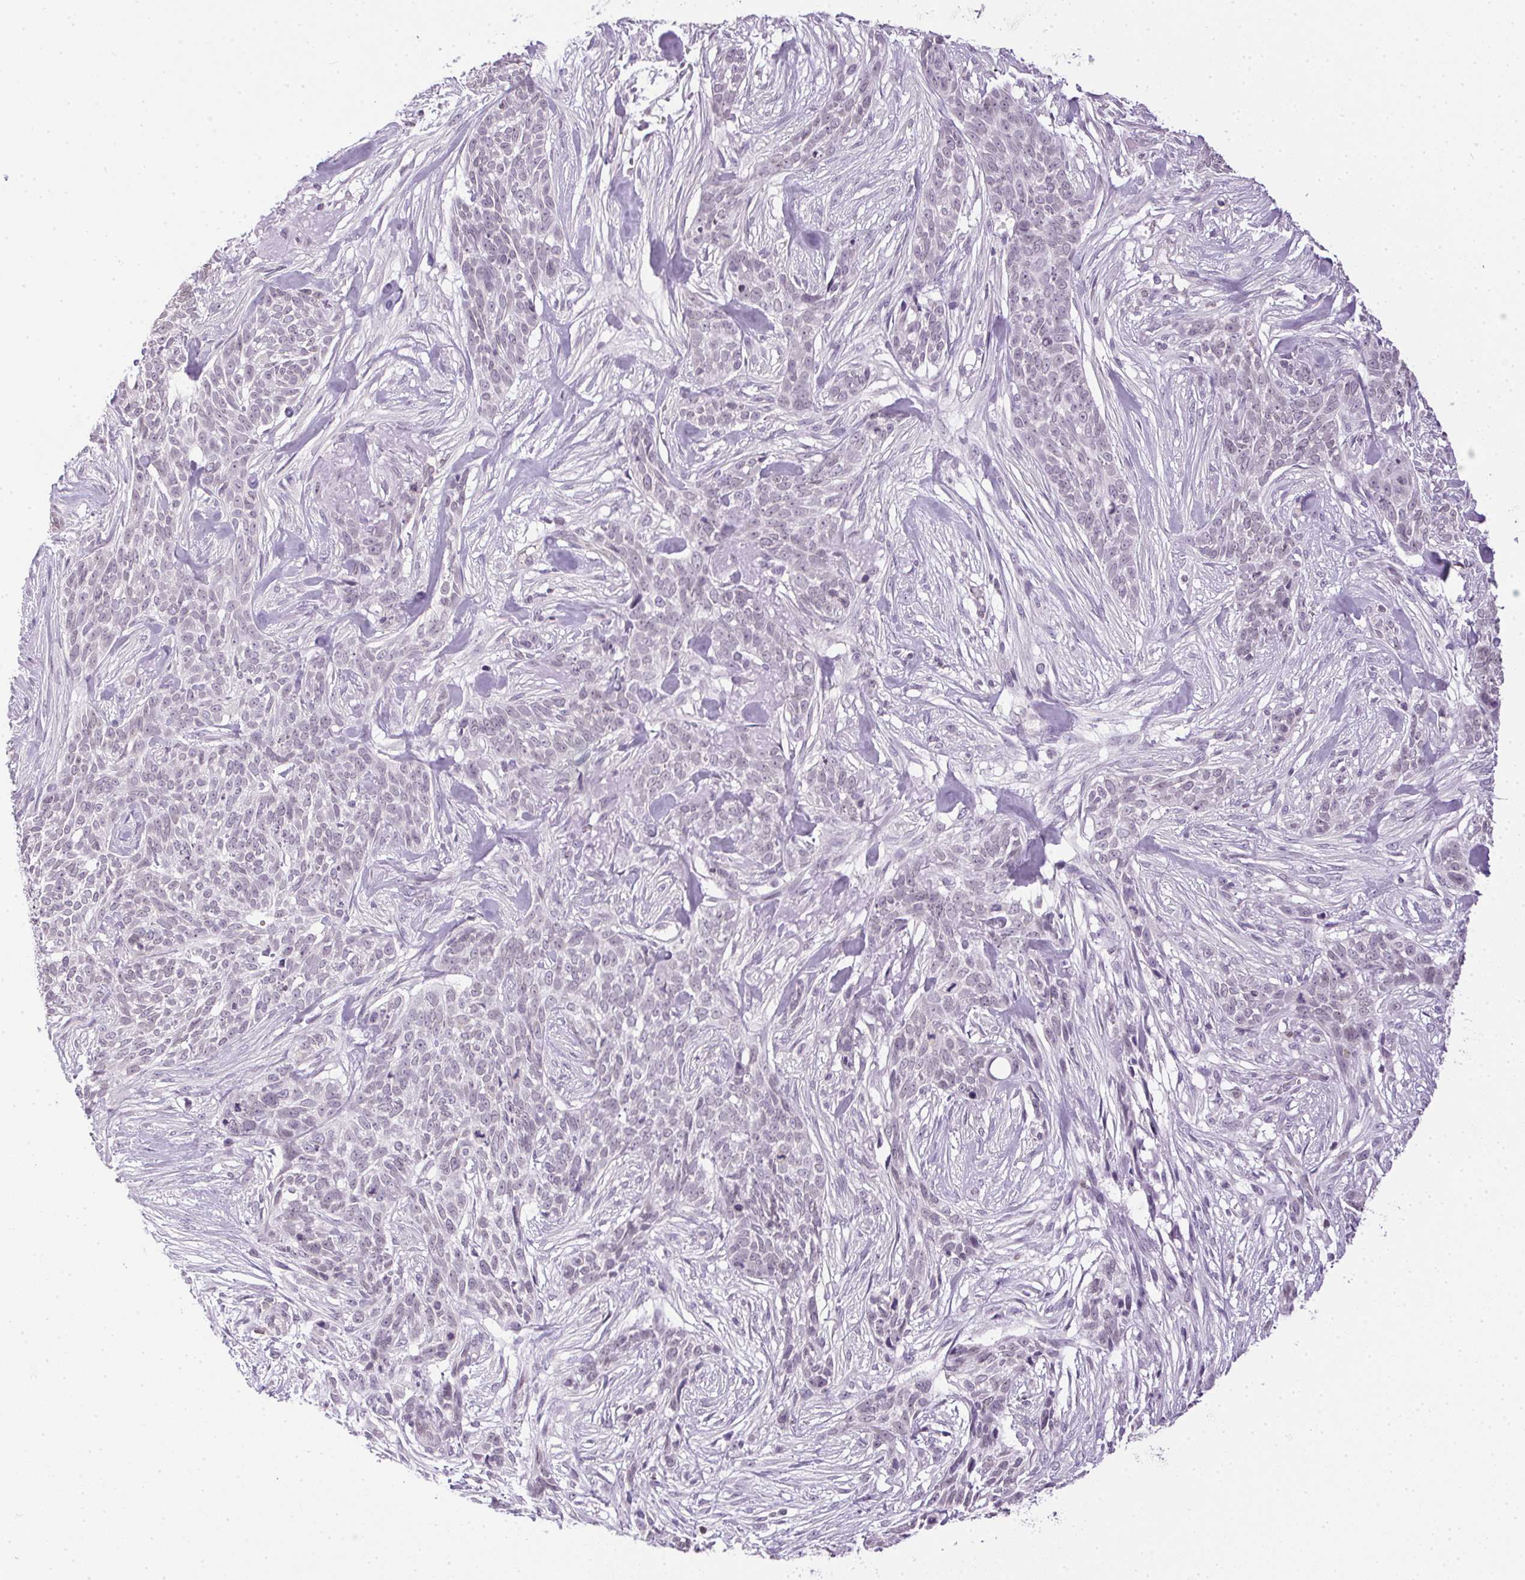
{"staining": {"intensity": "negative", "quantity": "none", "location": "none"}, "tissue": "skin cancer", "cell_type": "Tumor cells", "image_type": "cancer", "snomed": [{"axis": "morphology", "description": "Basal cell carcinoma"}, {"axis": "topography", "description": "Skin"}], "caption": "Tumor cells show no significant expression in skin cancer.", "gene": "PRL", "patient": {"sex": "male", "age": 74}}